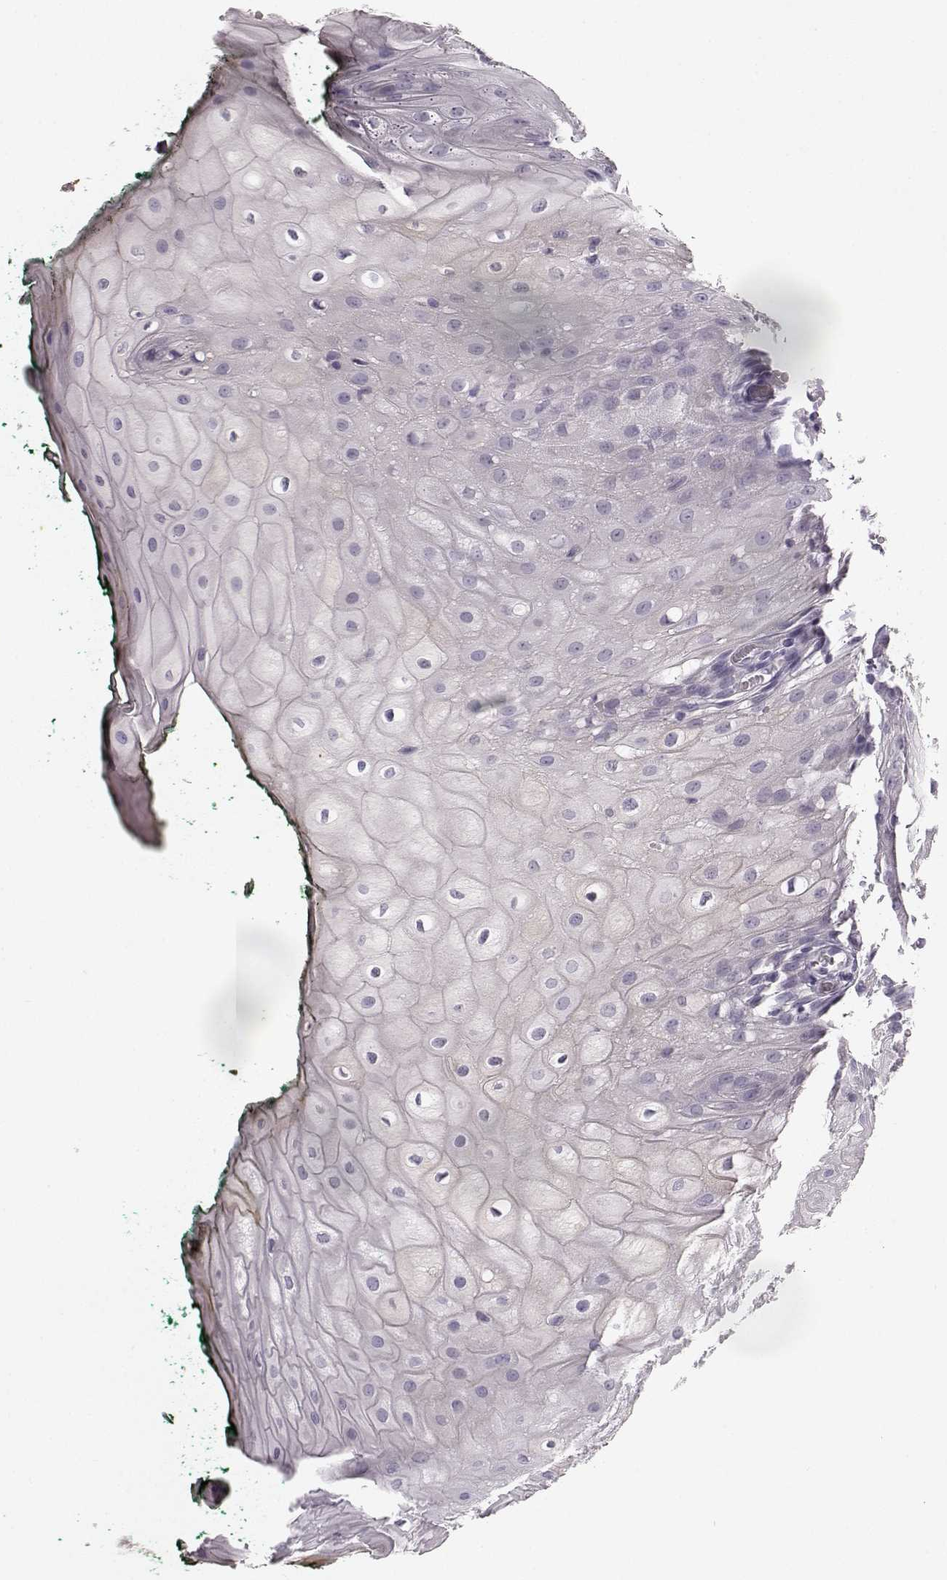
{"staining": {"intensity": "negative", "quantity": "none", "location": "none"}, "tissue": "oral mucosa", "cell_type": "Squamous epithelial cells", "image_type": "normal", "snomed": [{"axis": "morphology", "description": "Normal tissue, NOS"}, {"axis": "topography", "description": "Oral tissue"}, {"axis": "topography", "description": "Head-Neck"}], "caption": "IHC of unremarkable human oral mucosa reveals no expression in squamous epithelial cells. Brightfield microscopy of IHC stained with DAB (brown) and hematoxylin (blue), captured at high magnification.", "gene": "KIAA0319", "patient": {"sex": "female", "age": 68}}